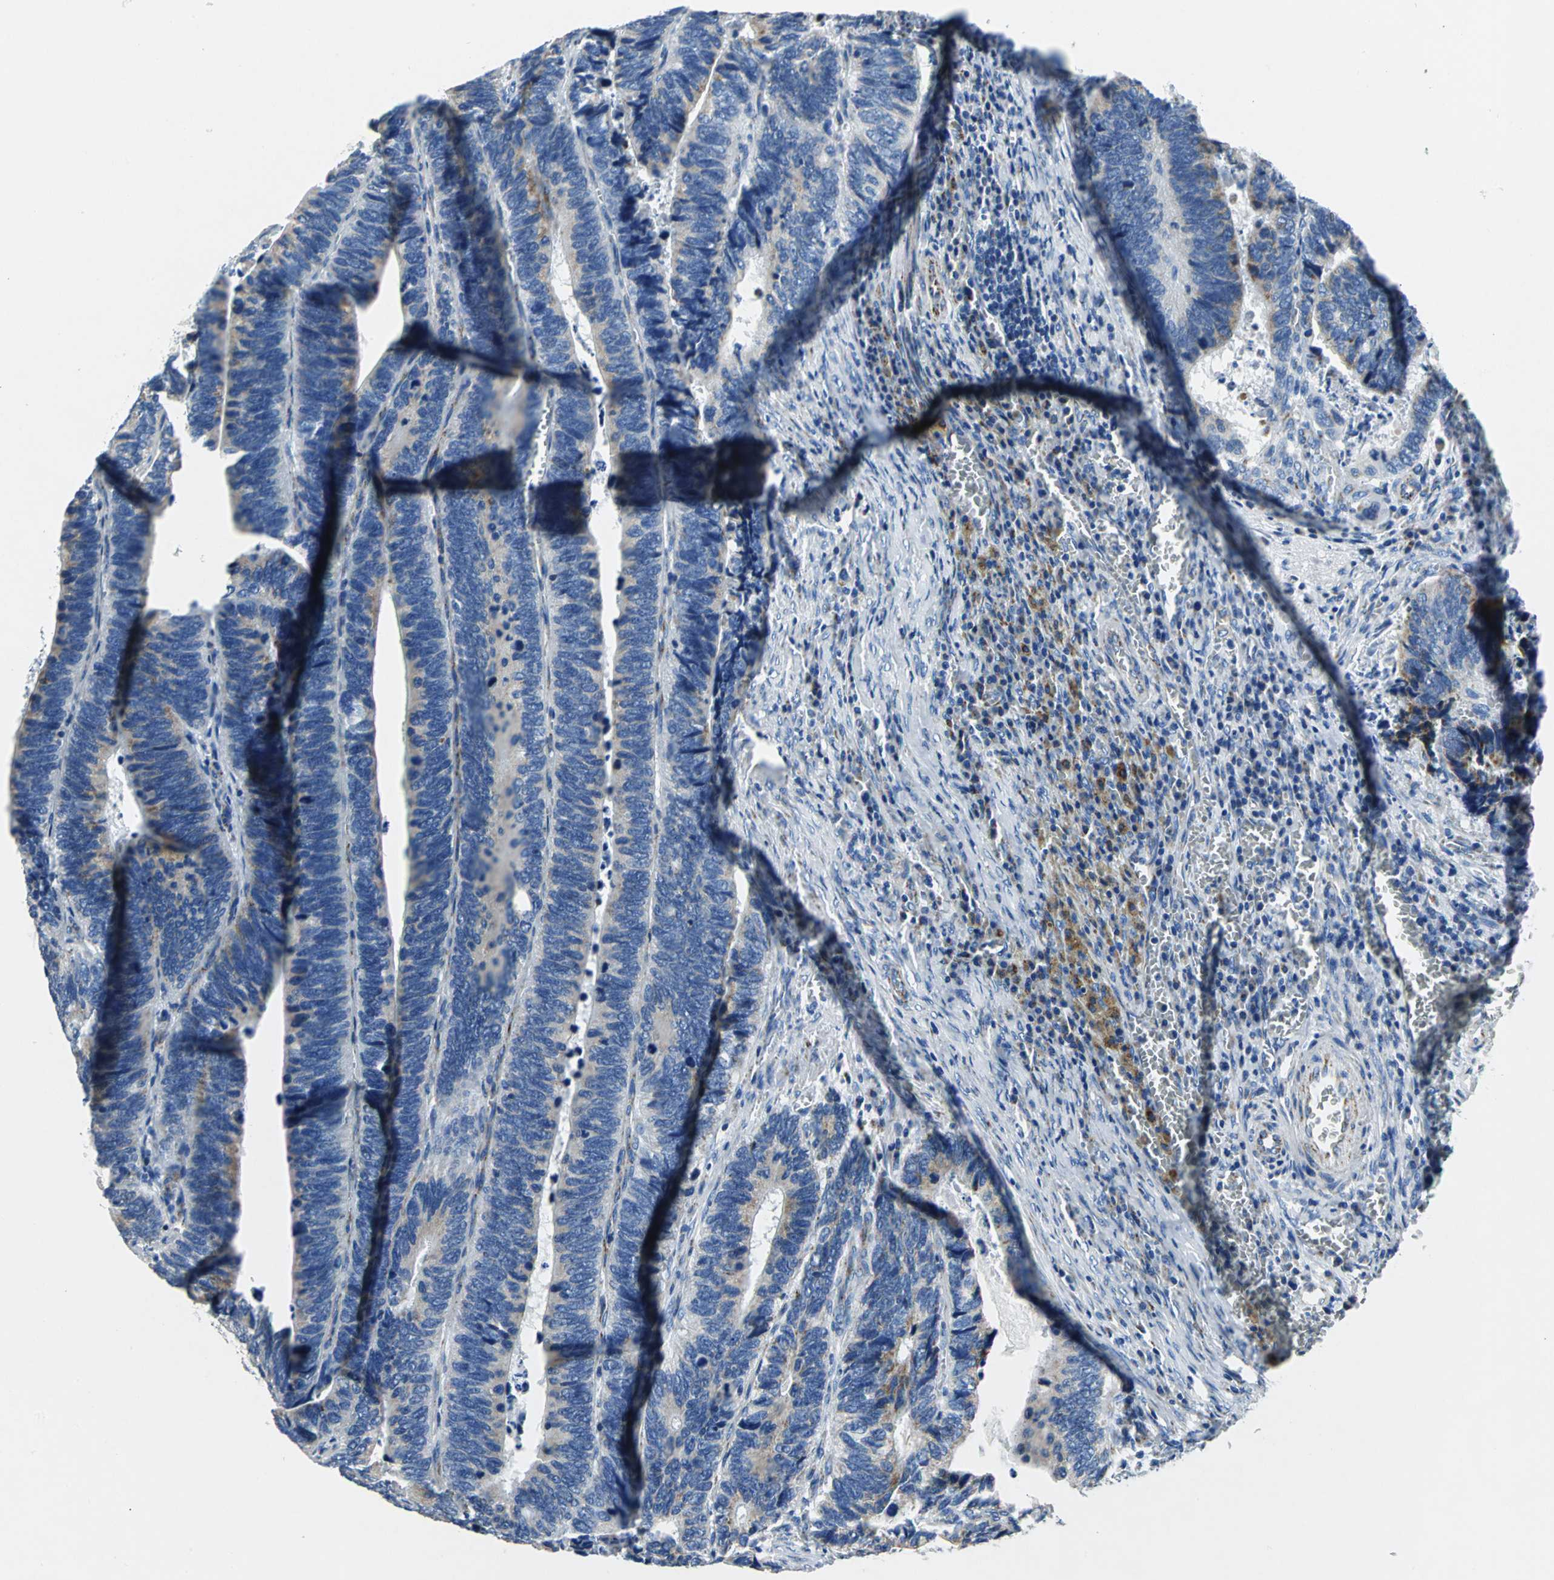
{"staining": {"intensity": "moderate", "quantity": "<25%", "location": "cytoplasmic/membranous"}, "tissue": "colorectal cancer", "cell_type": "Tumor cells", "image_type": "cancer", "snomed": [{"axis": "morphology", "description": "Adenocarcinoma, NOS"}, {"axis": "topography", "description": "Colon"}], "caption": "High-magnification brightfield microscopy of colorectal adenocarcinoma stained with DAB (3,3'-diaminobenzidine) (brown) and counterstained with hematoxylin (blue). tumor cells exhibit moderate cytoplasmic/membranous staining is identified in about<25% of cells.", "gene": "IFI6", "patient": {"sex": "male", "age": 72}}